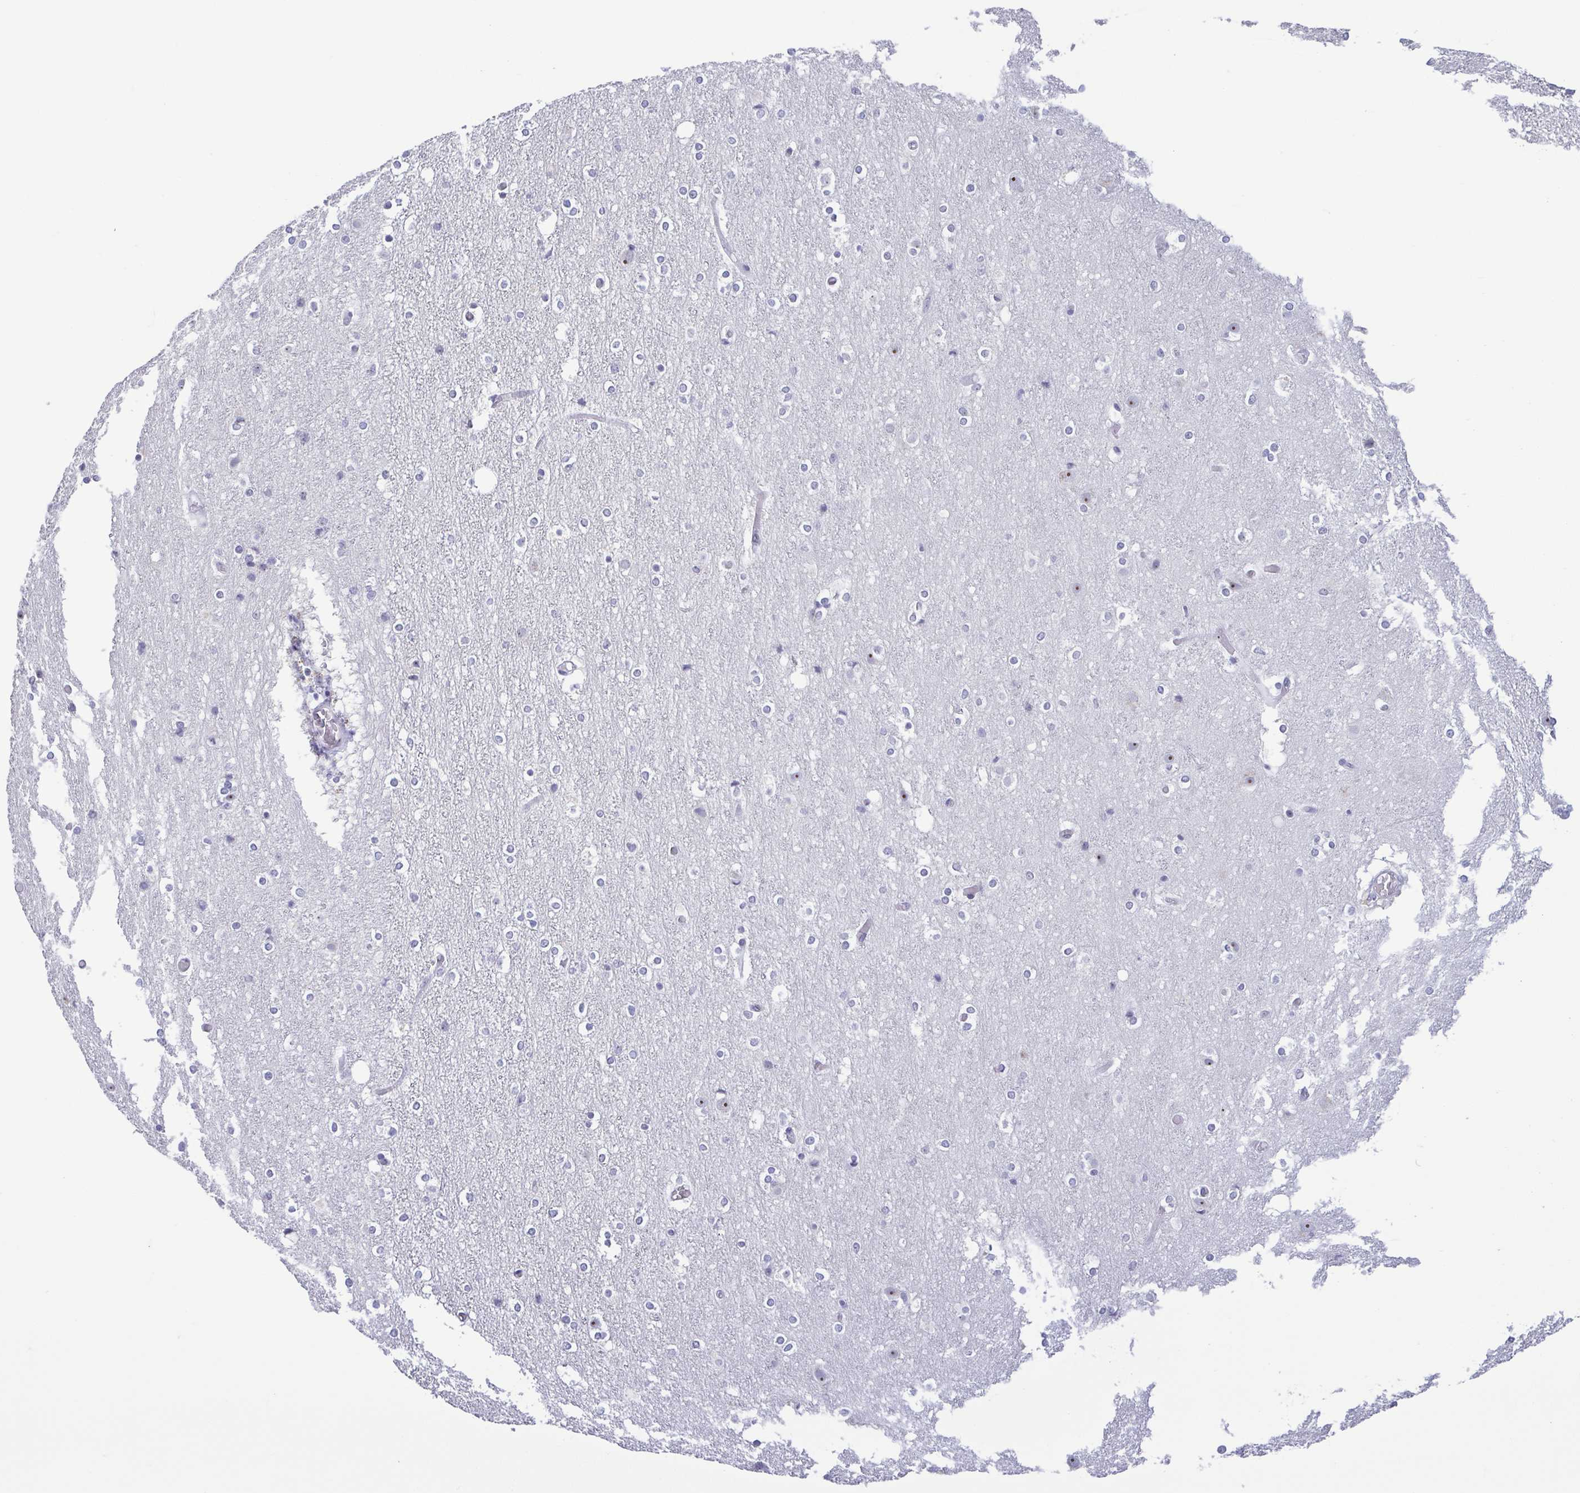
{"staining": {"intensity": "negative", "quantity": "none", "location": "none"}, "tissue": "cerebral cortex", "cell_type": "Endothelial cells", "image_type": "normal", "snomed": [{"axis": "morphology", "description": "Normal tissue, NOS"}, {"axis": "topography", "description": "Cerebral cortex"}], "caption": "The photomicrograph reveals no significant expression in endothelial cells of cerebral cortex.", "gene": "BZW1", "patient": {"sex": "female", "age": 52}}